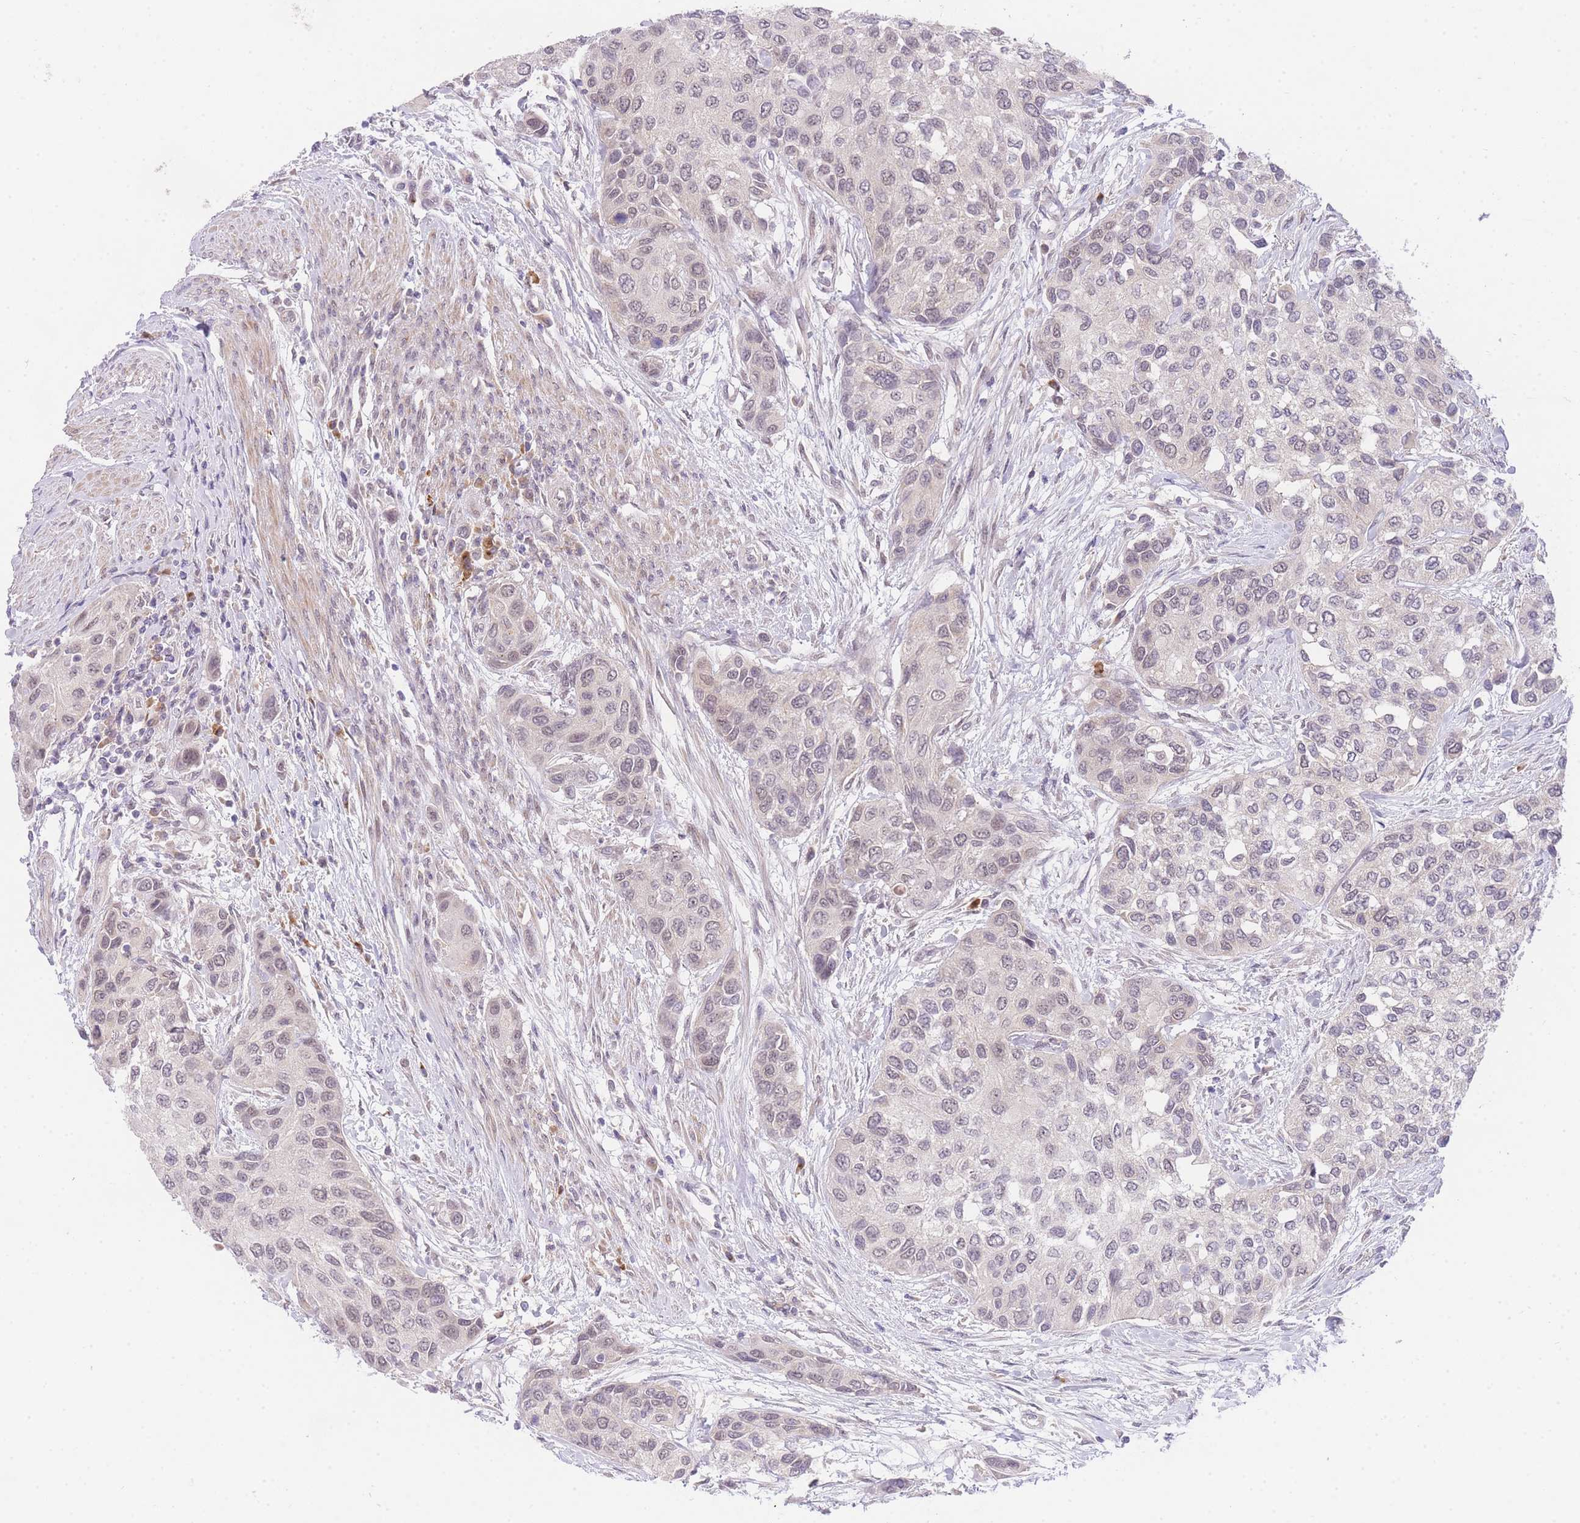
{"staining": {"intensity": "weak", "quantity": "25%-75%", "location": "nuclear"}, "tissue": "urothelial cancer", "cell_type": "Tumor cells", "image_type": "cancer", "snomed": [{"axis": "morphology", "description": "Normal tissue, NOS"}, {"axis": "morphology", "description": "Urothelial carcinoma, High grade"}, {"axis": "topography", "description": "Vascular tissue"}, {"axis": "topography", "description": "Urinary bladder"}], "caption": "IHC photomicrograph of neoplastic tissue: human urothelial cancer stained using IHC exhibits low levels of weak protein expression localized specifically in the nuclear of tumor cells, appearing as a nuclear brown color.", "gene": "SLC25A33", "patient": {"sex": "female", "age": 56}}